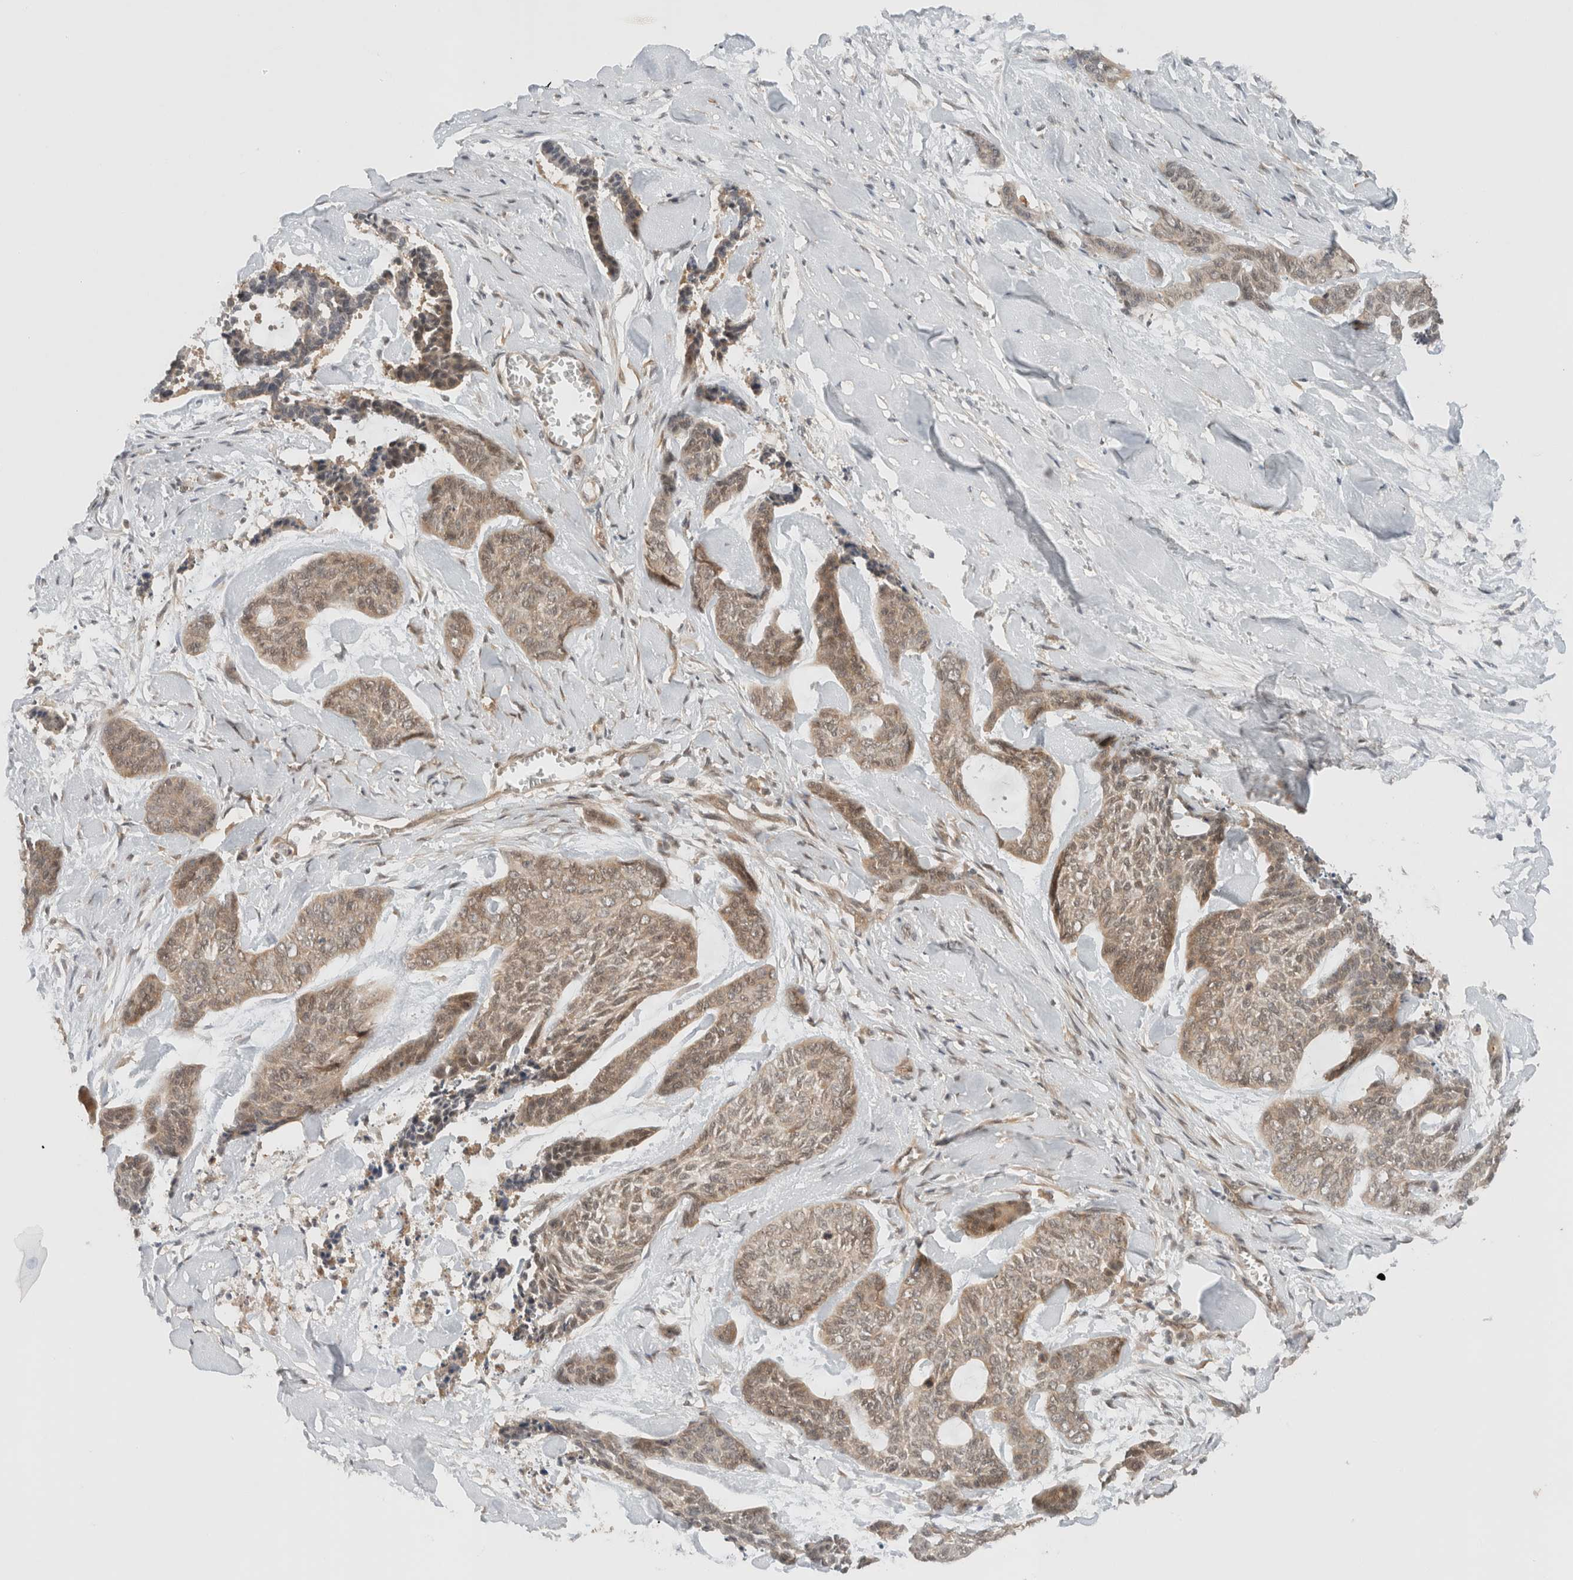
{"staining": {"intensity": "moderate", "quantity": ">75%", "location": "cytoplasmic/membranous,nuclear"}, "tissue": "skin cancer", "cell_type": "Tumor cells", "image_type": "cancer", "snomed": [{"axis": "morphology", "description": "Basal cell carcinoma"}, {"axis": "topography", "description": "Skin"}], "caption": "Skin cancer (basal cell carcinoma) stained with a protein marker displays moderate staining in tumor cells.", "gene": "ARFGEF2", "patient": {"sex": "female", "age": 64}}